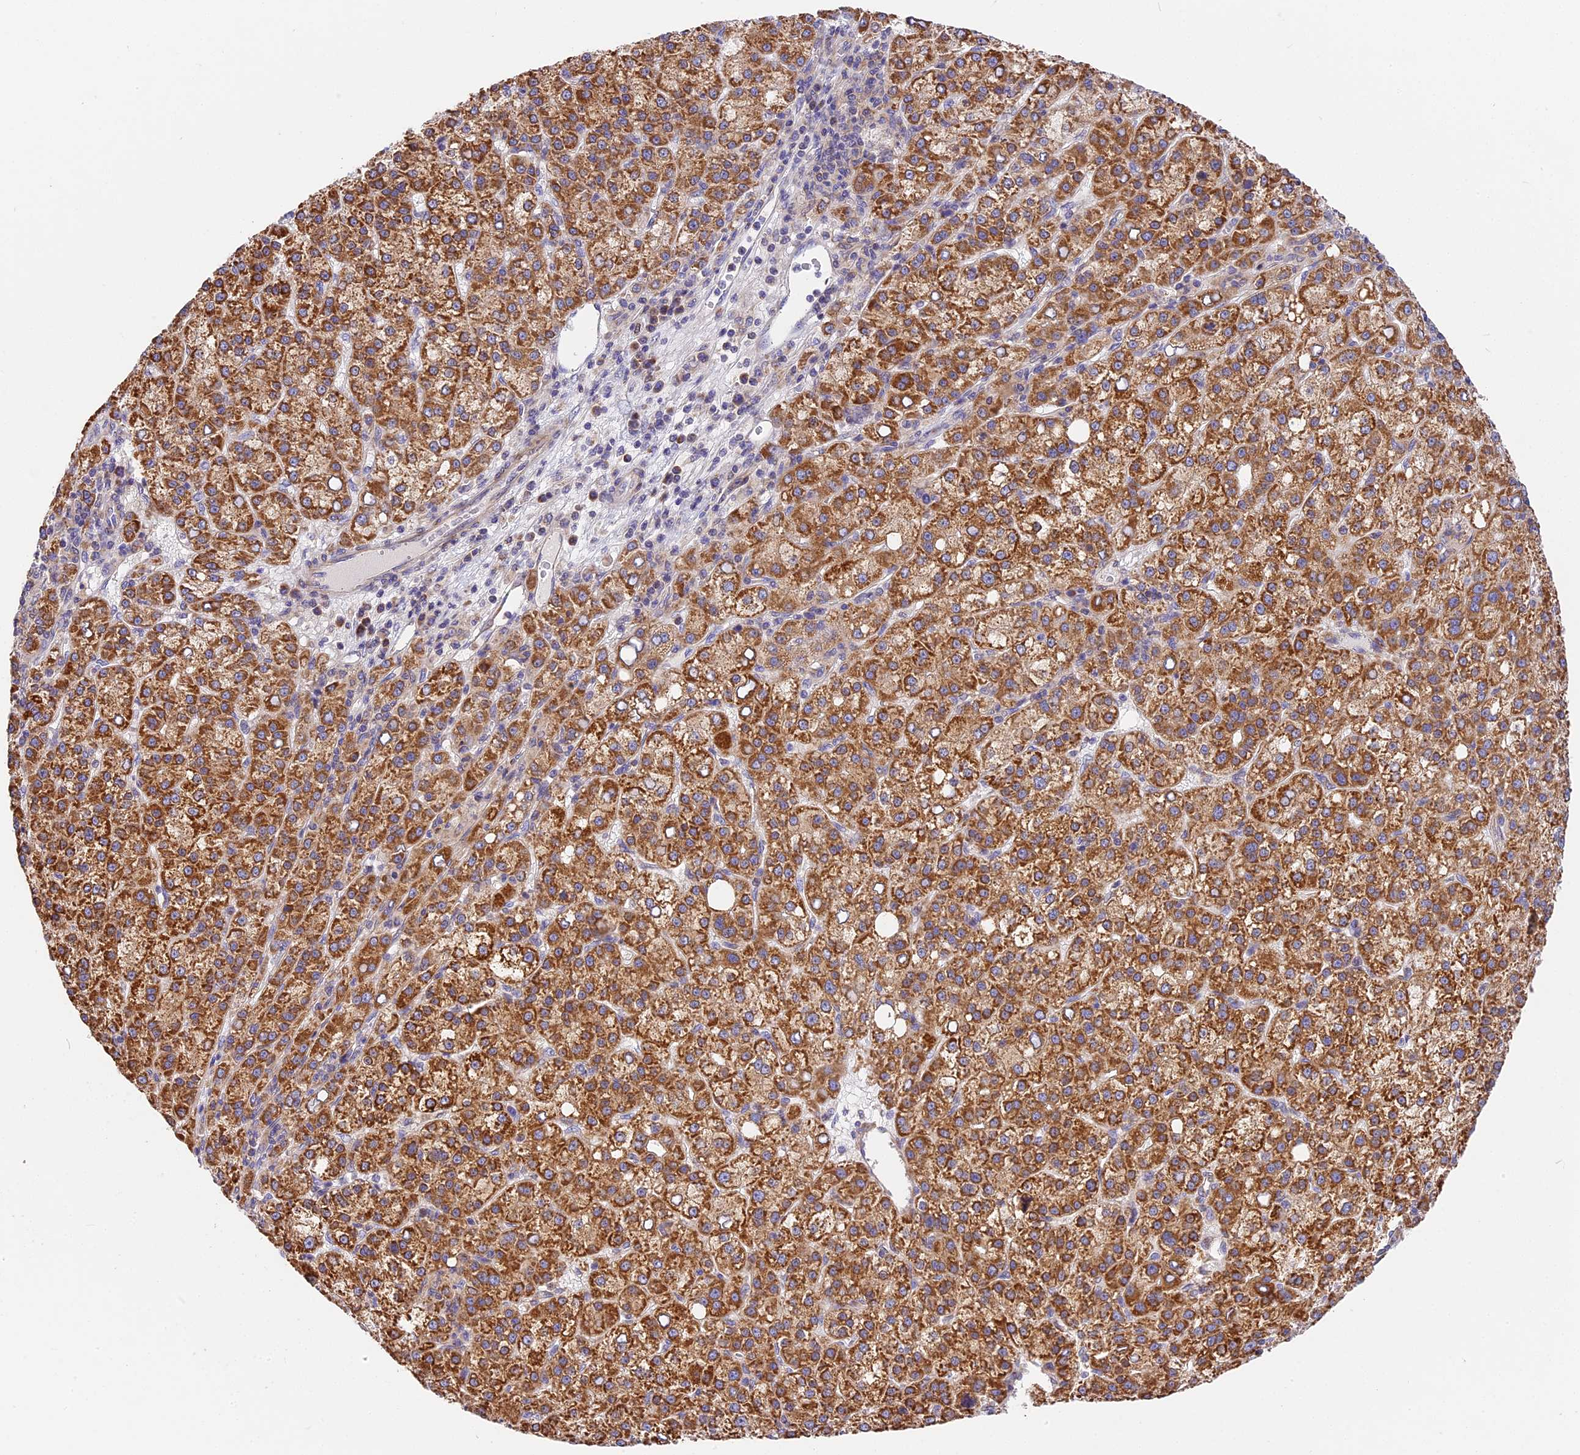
{"staining": {"intensity": "strong", "quantity": ">75%", "location": "cytoplasmic/membranous"}, "tissue": "liver cancer", "cell_type": "Tumor cells", "image_type": "cancer", "snomed": [{"axis": "morphology", "description": "Carcinoma, Hepatocellular, NOS"}, {"axis": "topography", "description": "Liver"}], "caption": "Immunohistochemical staining of human hepatocellular carcinoma (liver) displays high levels of strong cytoplasmic/membranous protein expression in about >75% of tumor cells.", "gene": "MRAS", "patient": {"sex": "female", "age": 58}}